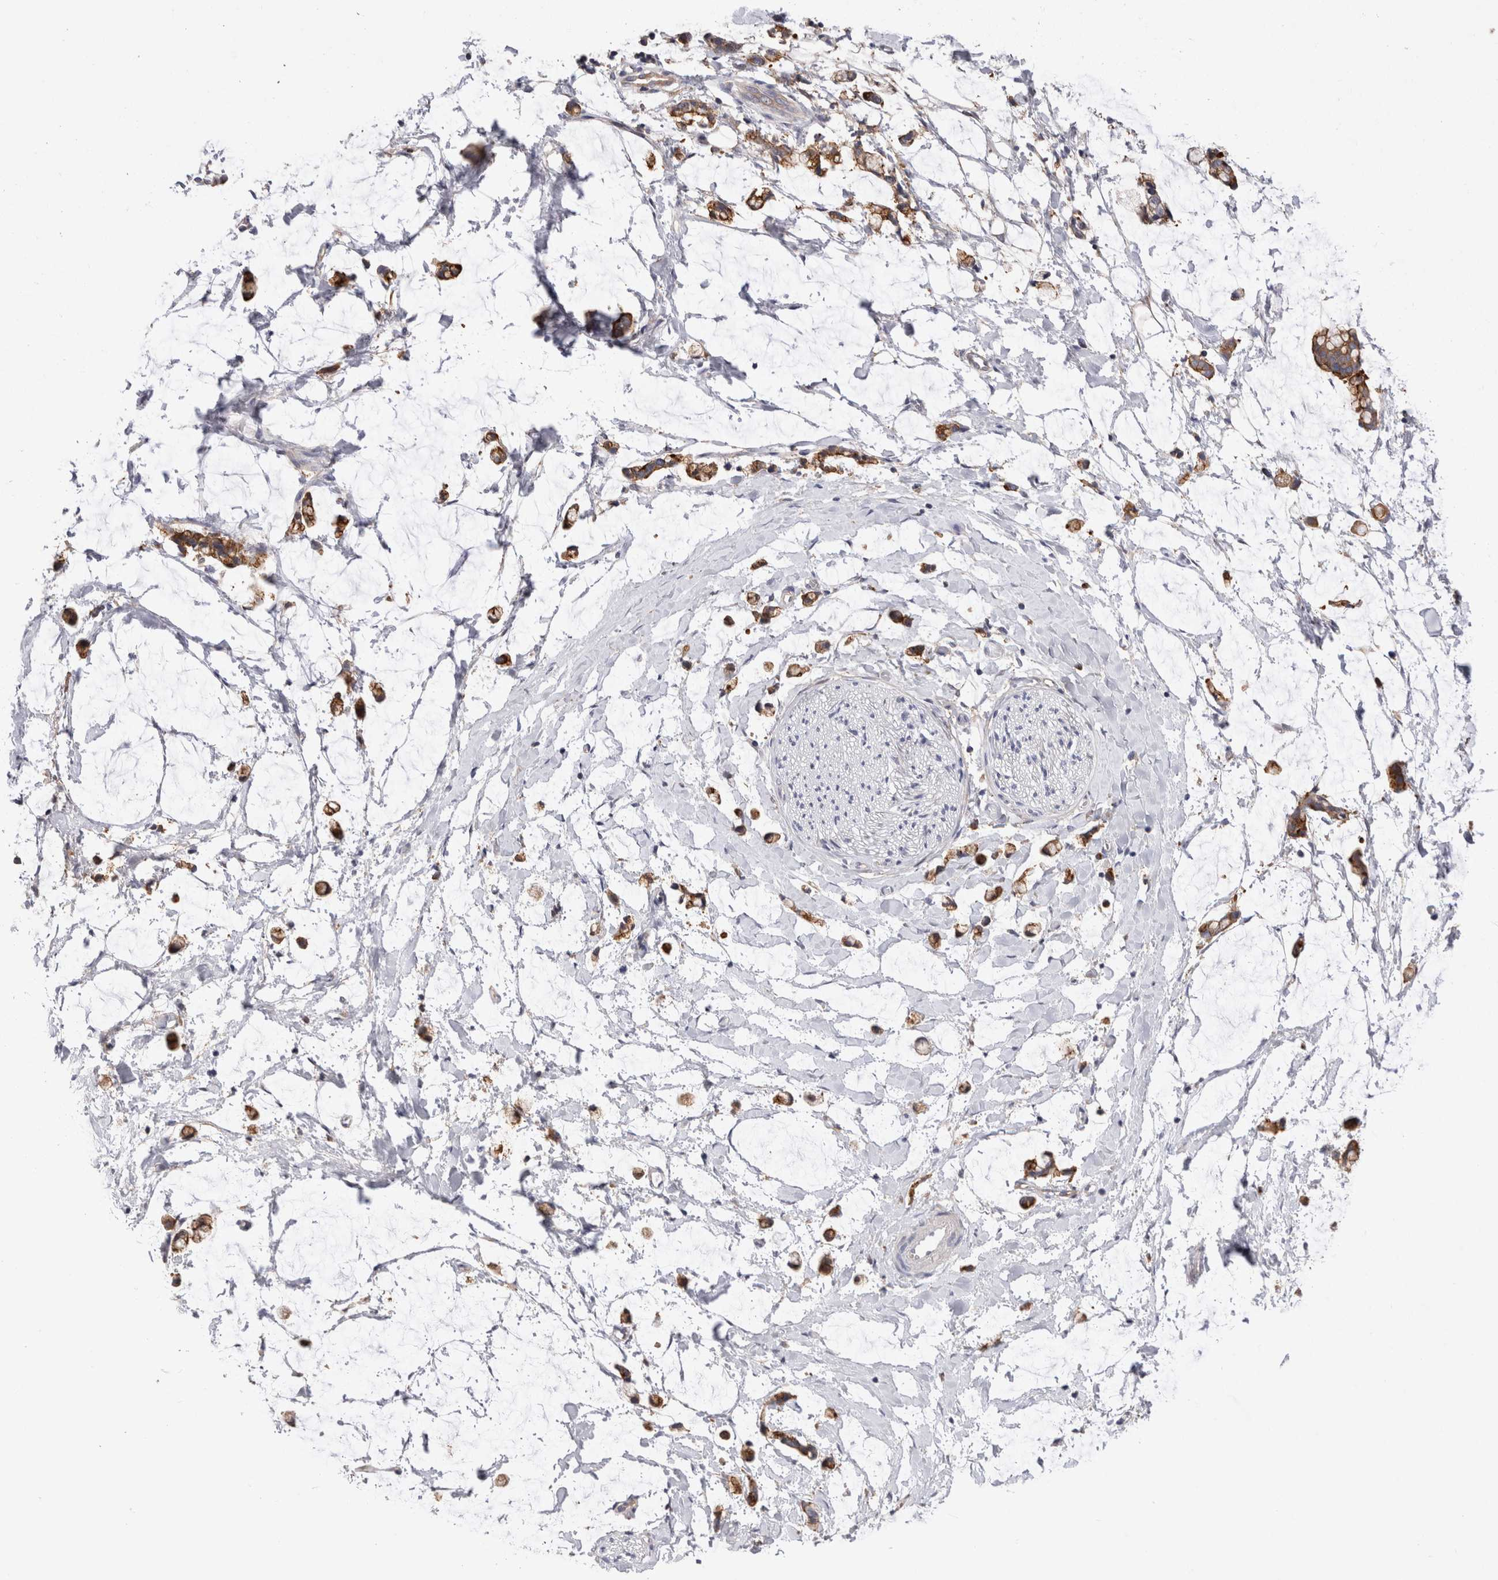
{"staining": {"intensity": "negative", "quantity": "none", "location": "none"}, "tissue": "adipose tissue", "cell_type": "Adipocytes", "image_type": "normal", "snomed": [{"axis": "morphology", "description": "Normal tissue, NOS"}, {"axis": "morphology", "description": "Adenocarcinoma, NOS"}, {"axis": "topography", "description": "Colon"}, {"axis": "topography", "description": "Peripheral nerve tissue"}], "caption": "A high-resolution image shows IHC staining of benign adipose tissue, which shows no significant positivity in adipocytes. (DAB IHC, high magnification).", "gene": "RAB11FIP1", "patient": {"sex": "male", "age": 14}}